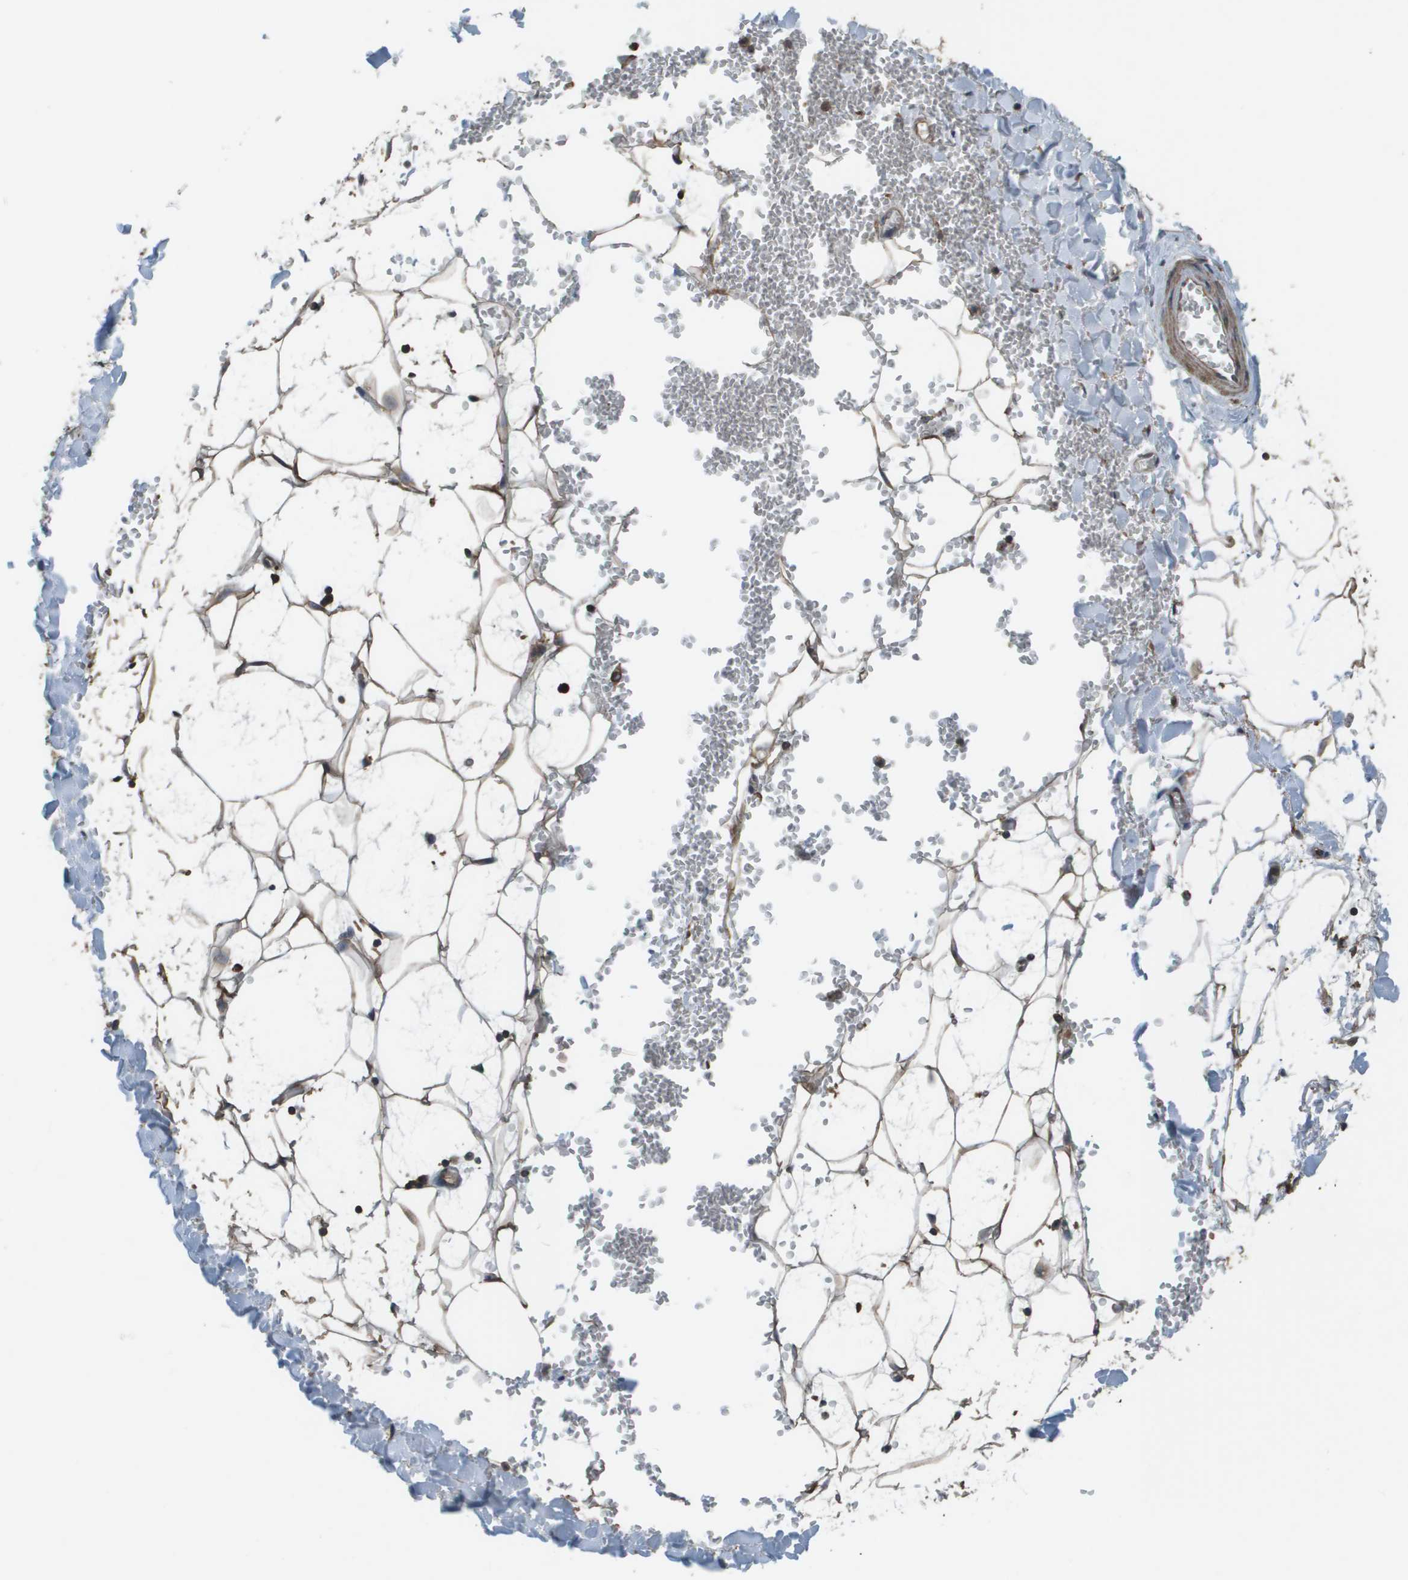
{"staining": {"intensity": "moderate", "quantity": ">75%", "location": "cytoplasmic/membranous"}, "tissue": "adipose tissue", "cell_type": "Adipocytes", "image_type": "normal", "snomed": [{"axis": "morphology", "description": "Normal tissue, NOS"}, {"axis": "topography", "description": "Adipose tissue"}, {"axis": "topography", "description": "Peripheral nerve tissue"}], "caption": "A photomicrograph of adipose tissue stained for a protein shows moderate cytoplasmic/membranous brown staining in adipocytes.", "gene": "PLPBP", "patient": {"sex": "male", "age": 52}}